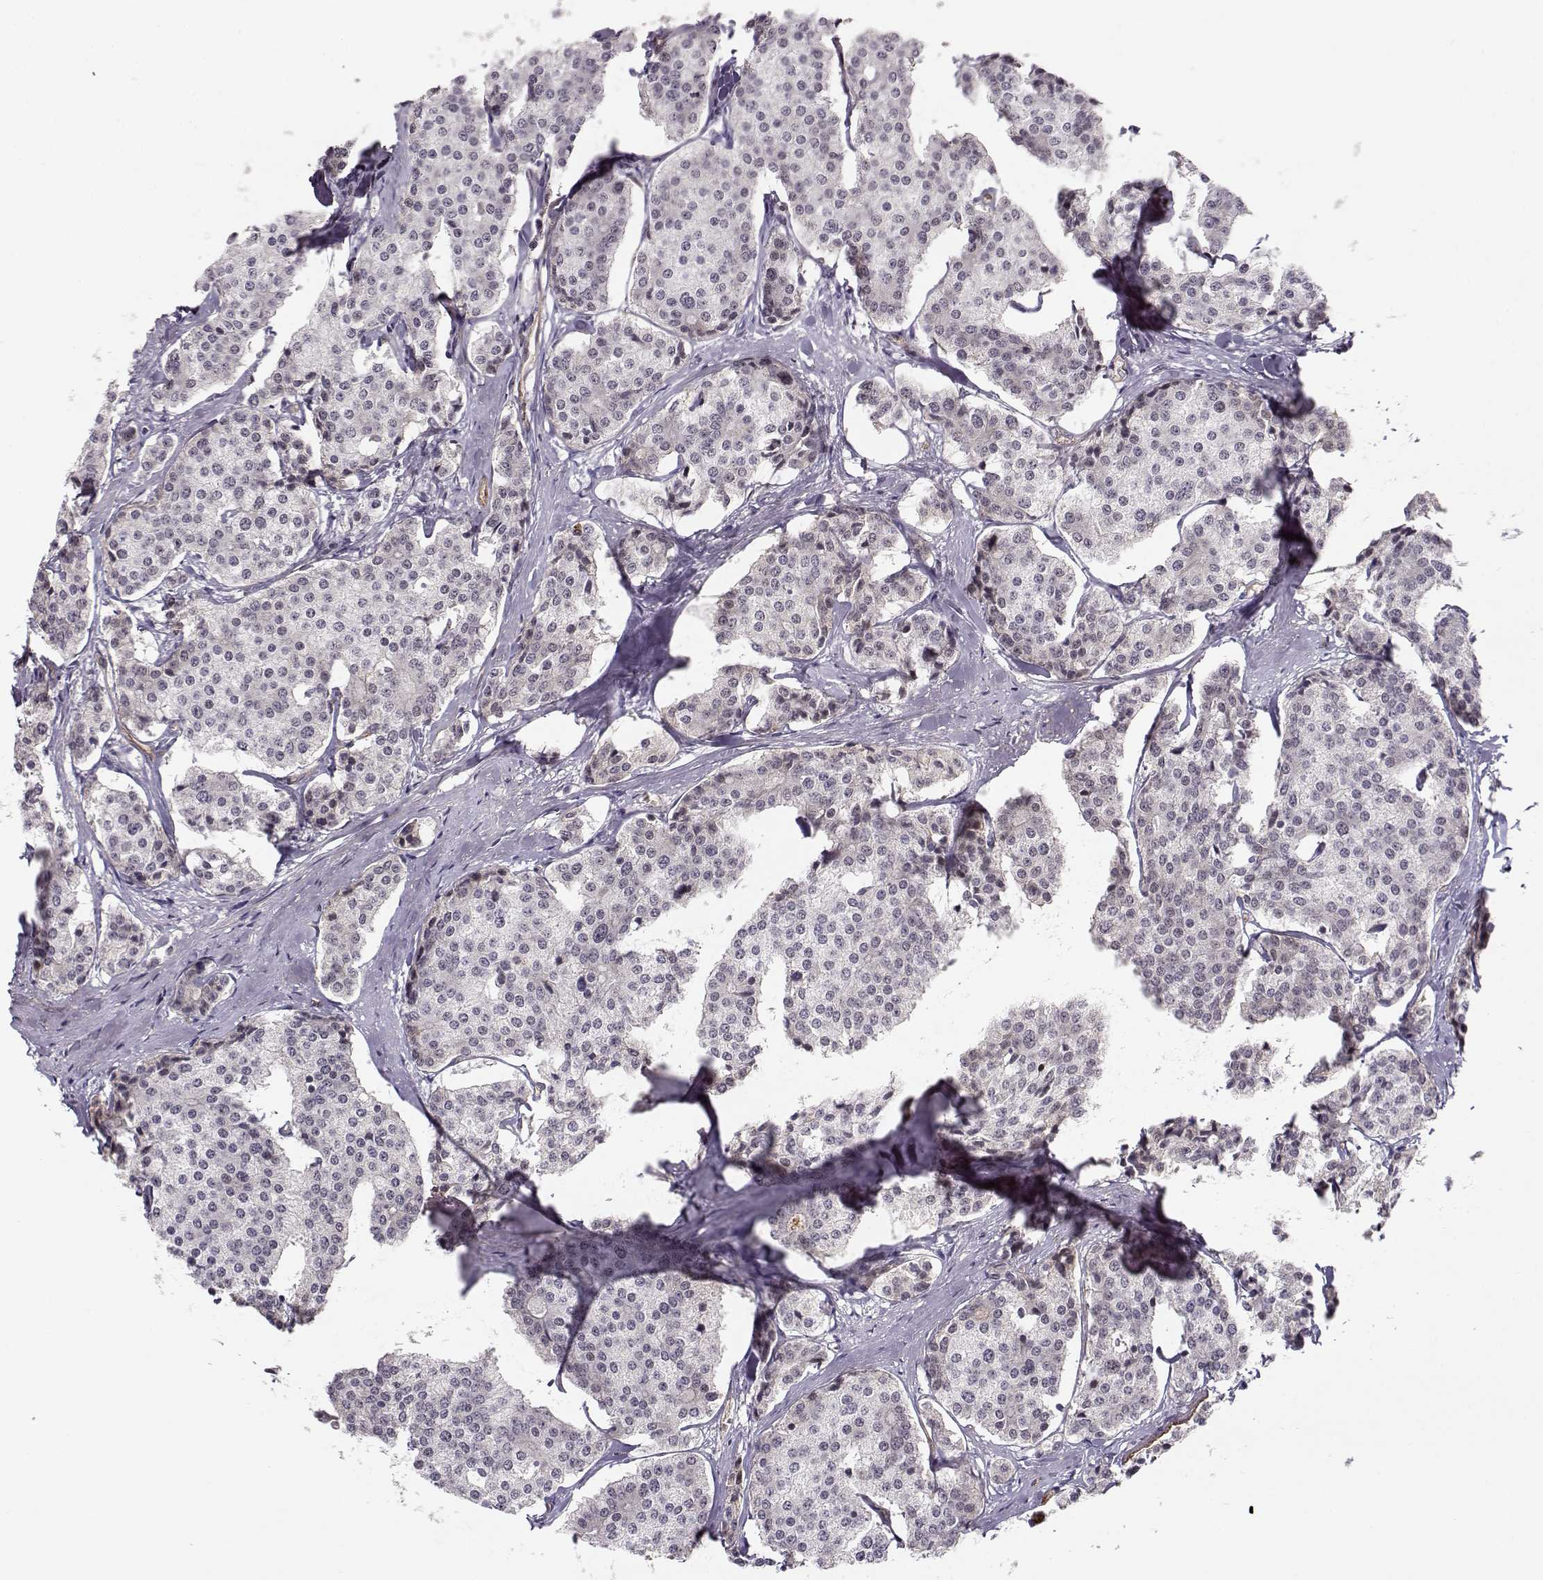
{"staining": {"intensity": "negative", "quantity": "none", "location": "none"}, "tissue": "carcinoid", "cell_type": "Tumor cells", "image_type": "cancer", "snomed": [{"axis": "morphology", "description": "Carcinoid, malignant, NOS"}, {"axis": "topography", "description": "Small intestine"}], "caption": "Immunohistochemical staining of human malignant carcinoid exhibits no significant staining in tumor cells.", "gene": "CIR1", "patient": {"sex": "female", "age": 65}}